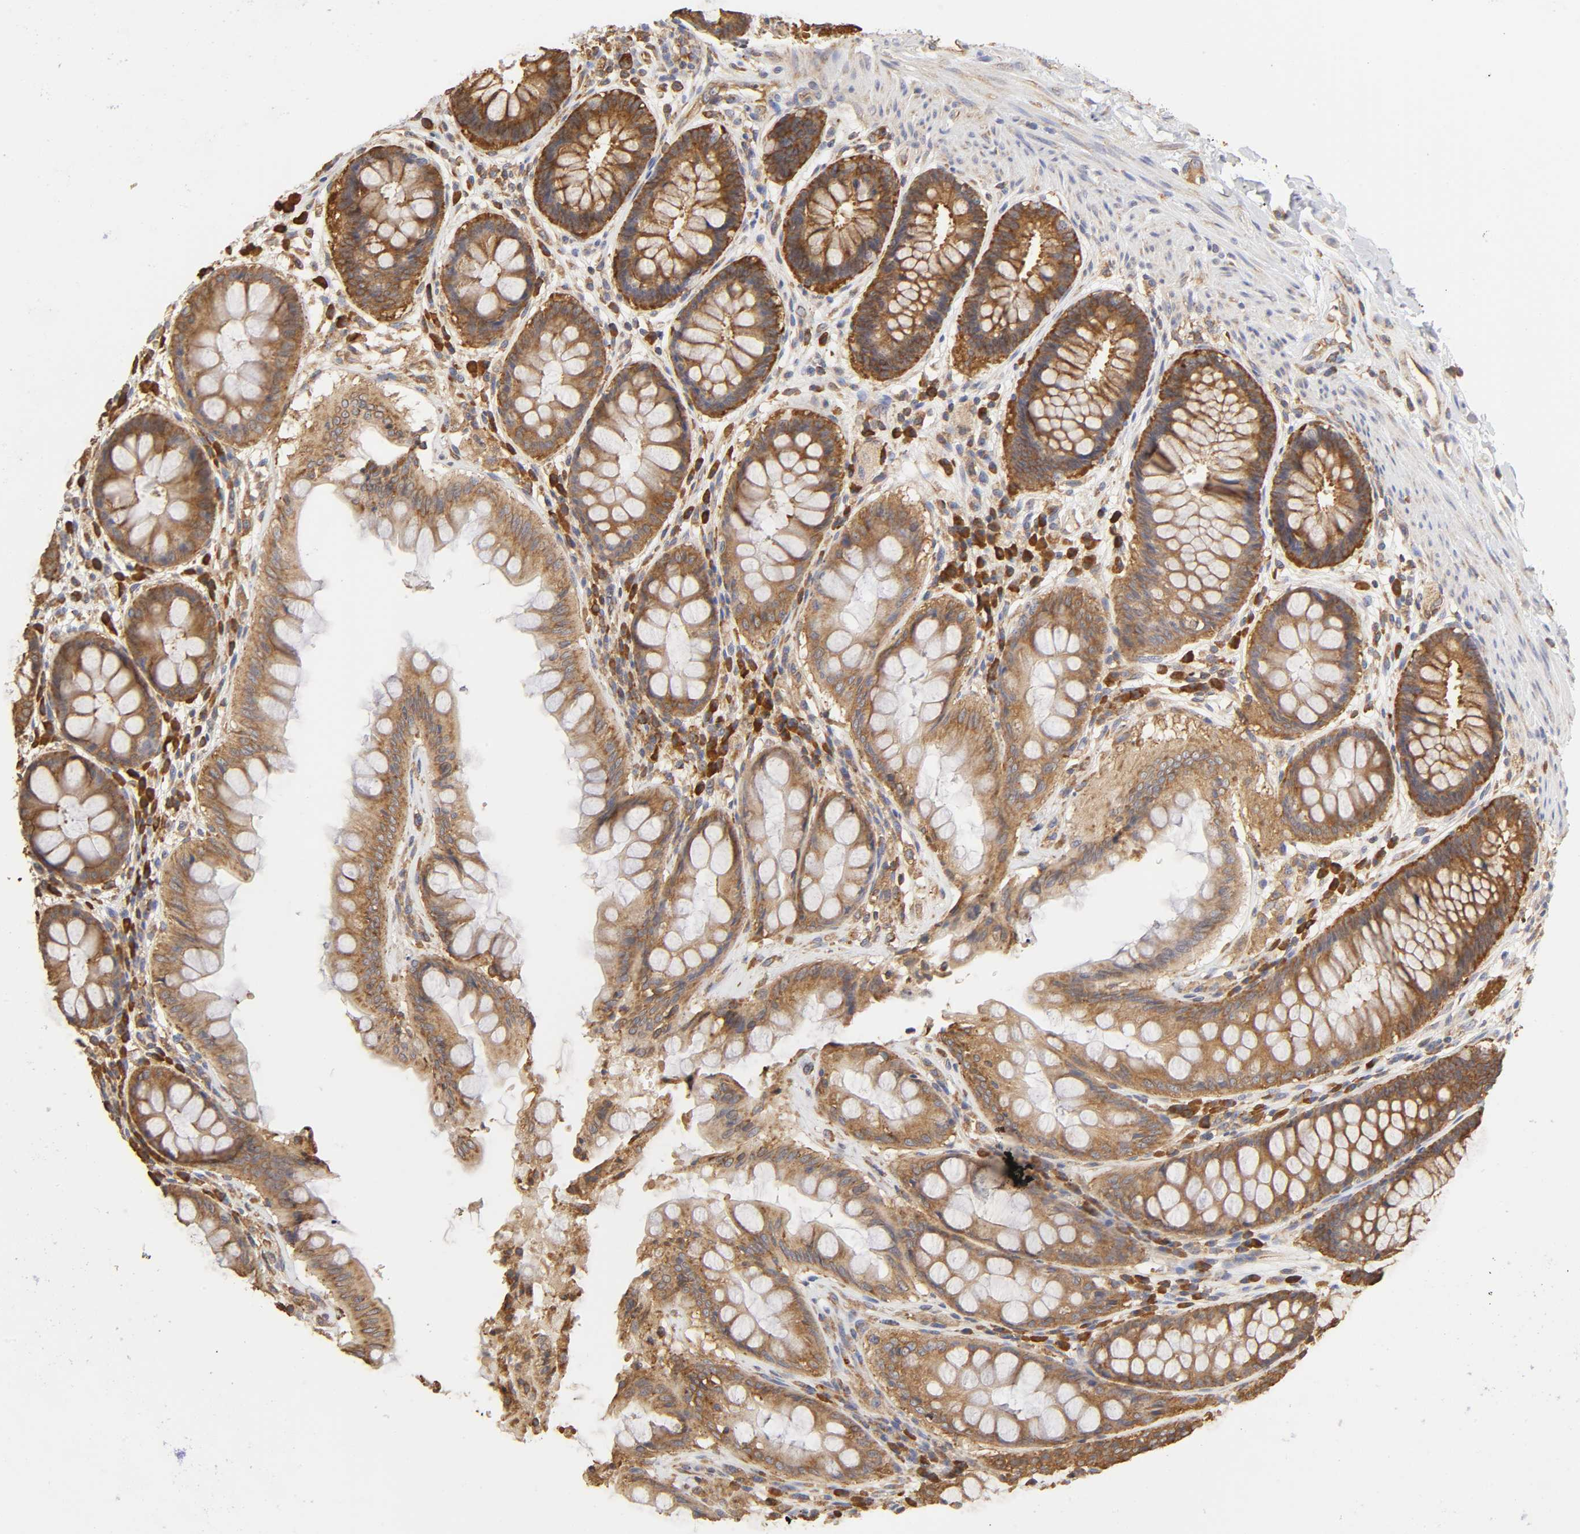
{"staining": {"intensity": "strong", "quantity": ">75%", "location": "cytoplasmic/membranous"}, "tissue": "rectum", "cell_type": "Glandular cells", "image_type": "normal", "snomed": [{"axis": "morphology", "description": "Normal tissue, NOS"}, {"axis": "topography", "description": "Rectum"}], "caption": "Immunohistochemistry (IHC) histopathology image of normal human rectum stained for a protein (brown), which demonstrates high levels of strong cytoplasmic/membranous positivity in approximately >75% of glandular cells.", "gene": "RPL14", "patient": {"sex": "female", "age": 46}}